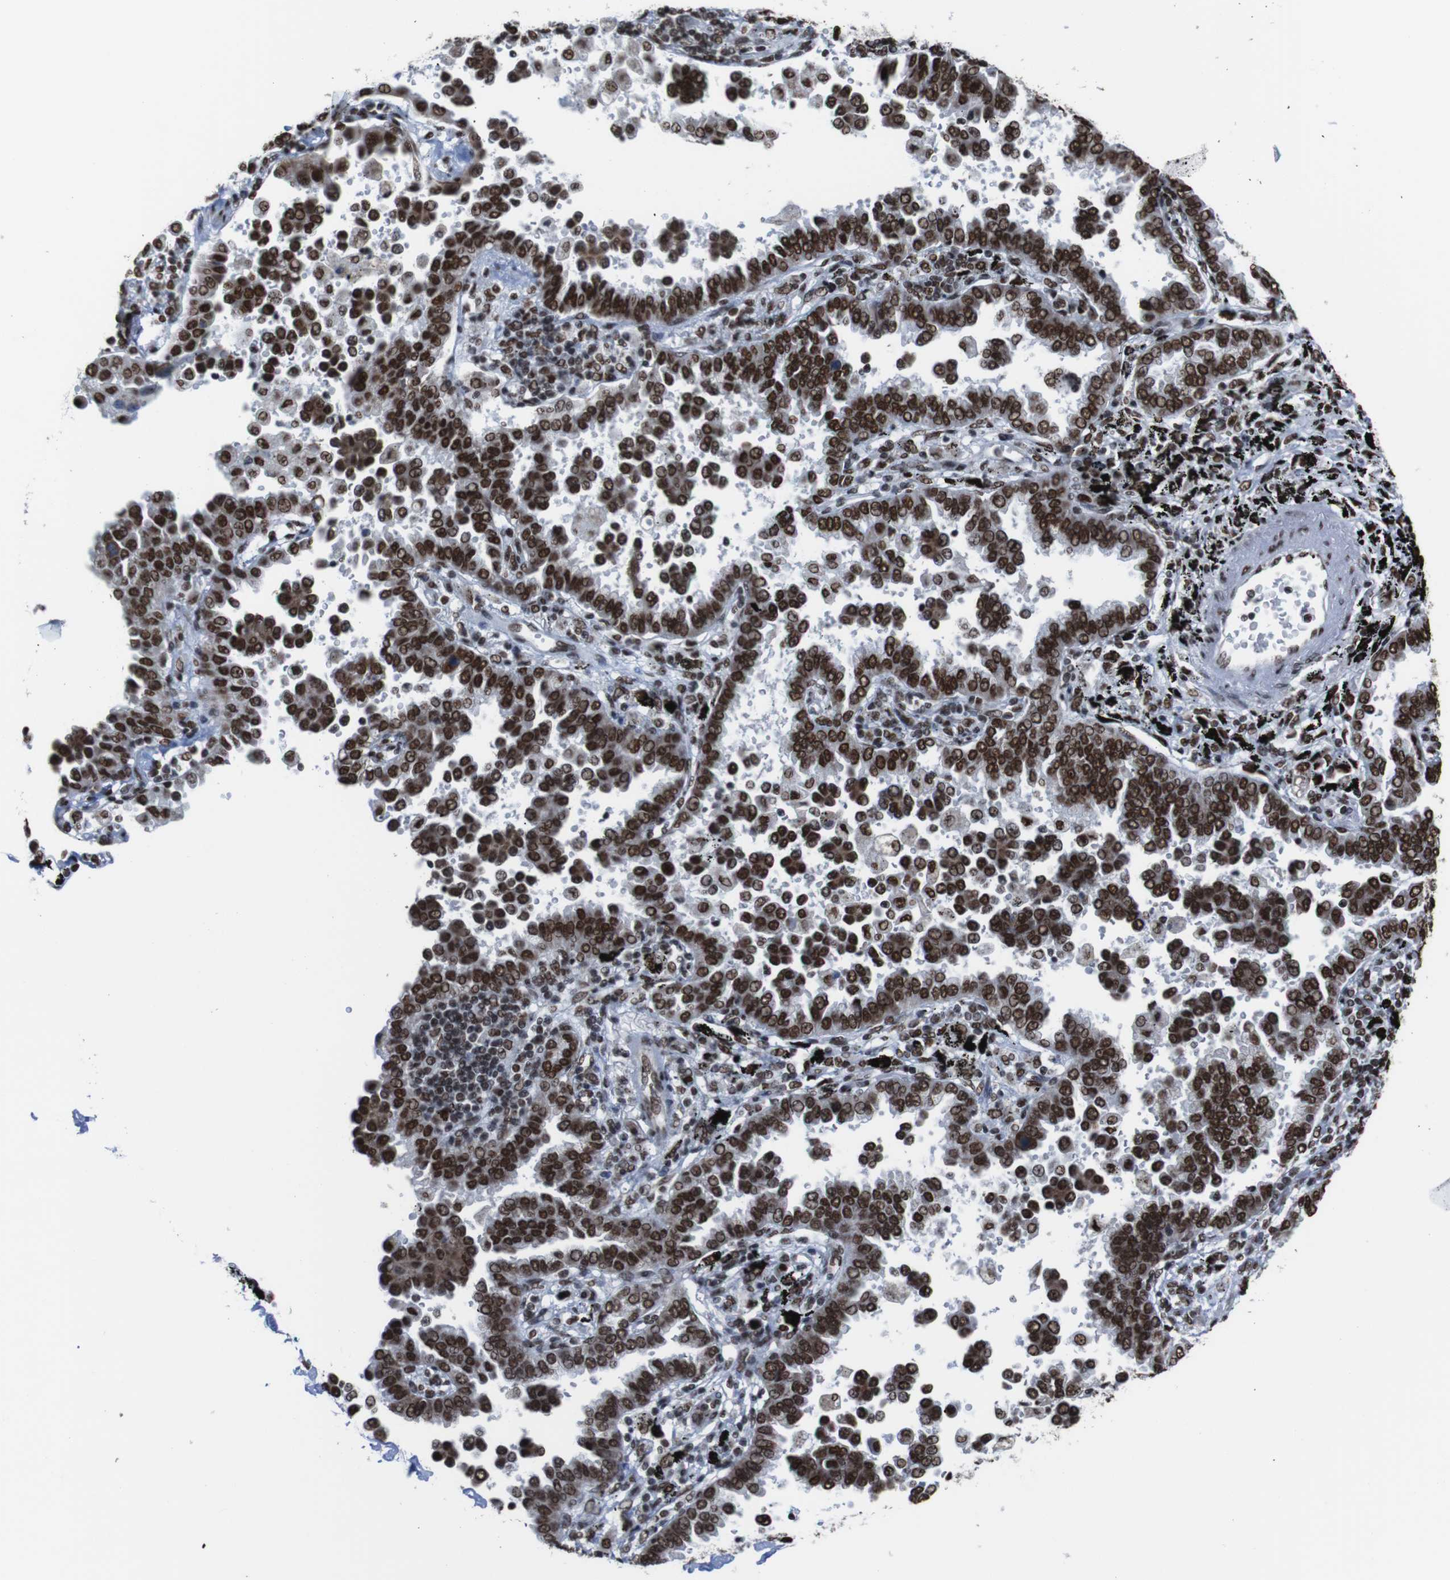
{"staining": {"intensity": "strong", "quantity": ">75%", "location": "nuclear"}, "tissue": "lung cancer", "cell_type": "Tumor cells", "image_type": "cancer", "snomed": [{"axis": "morphology", "description": "Normal tissue, NOS"}, {"axis": "morphology", "description": "Adenocarcinoma, NOS"}, {"axis": "topography", "description": "Lung"}], "caption": "Immunohistochemical staining of human lung cancer (adenocarcinoma) displays strong nuclear protein staining in approximately >75% of tumor cells. The protein of interest is shown in brown color, while the nuclei are stained blue.", "gene": "ROMO1", "patient": {"sex": "male", "age": 59}}